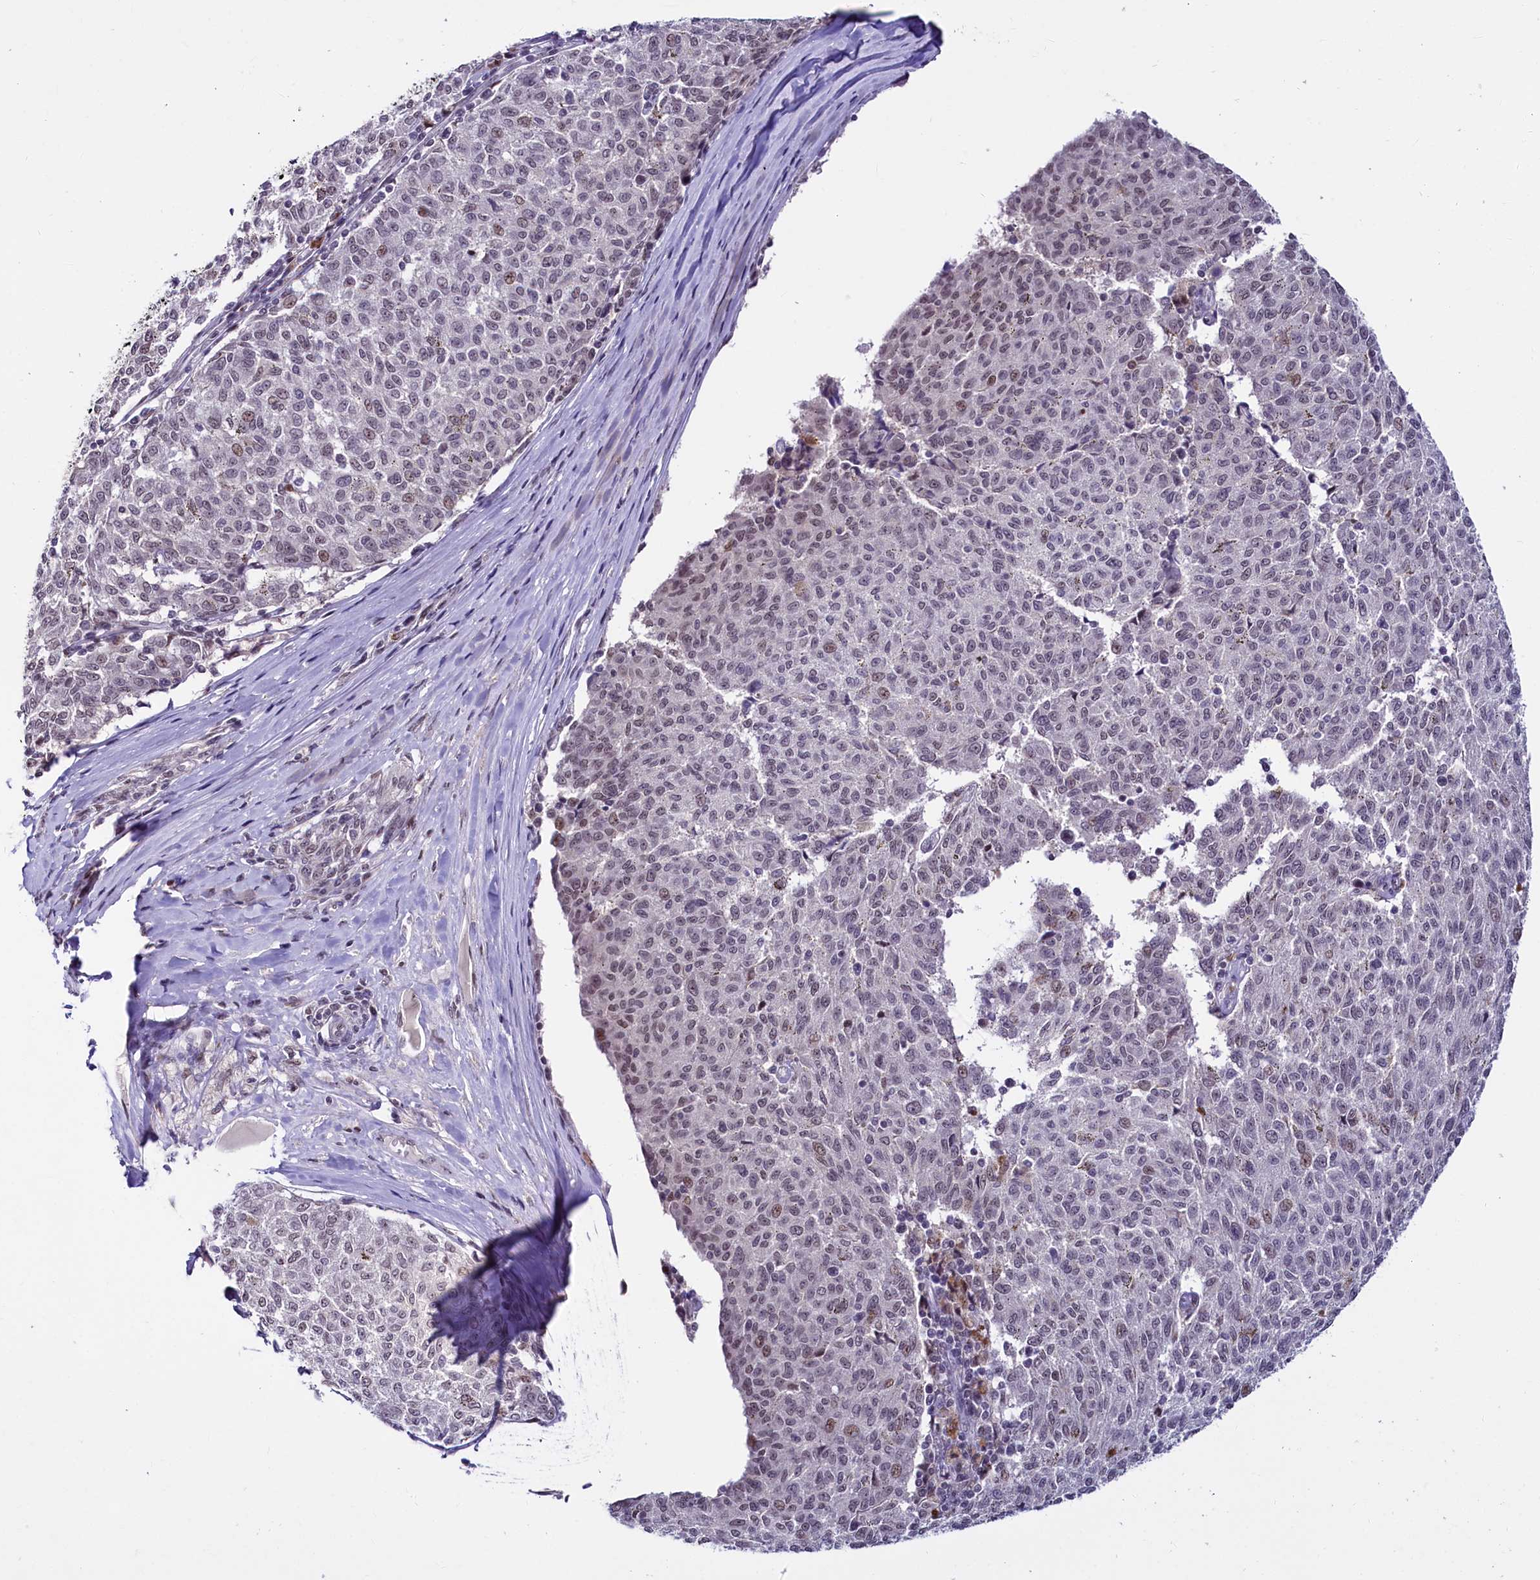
{"staining": {"intensity": "weak", "quantity": "<25%", "location": "nuclear"}, "tissue": "melanoma", "cell_type": "Tumor cells", "image_type": "cancer", "snomed": [{"axis": "morphology", "description": "Malignant melanoma, NOS"}, {"axis": "topography", "description": "Skin"}], "caption": "High magnification brightfield microscopy of malignant melanoma stained with DAB (3,3'-diaminobenzidine) (brown) and counterstained with hematoxylin (blue): tumor cells show no significant expression.", "gene": "SCAF11", "patient": {"sex": "female", "age": 72}}